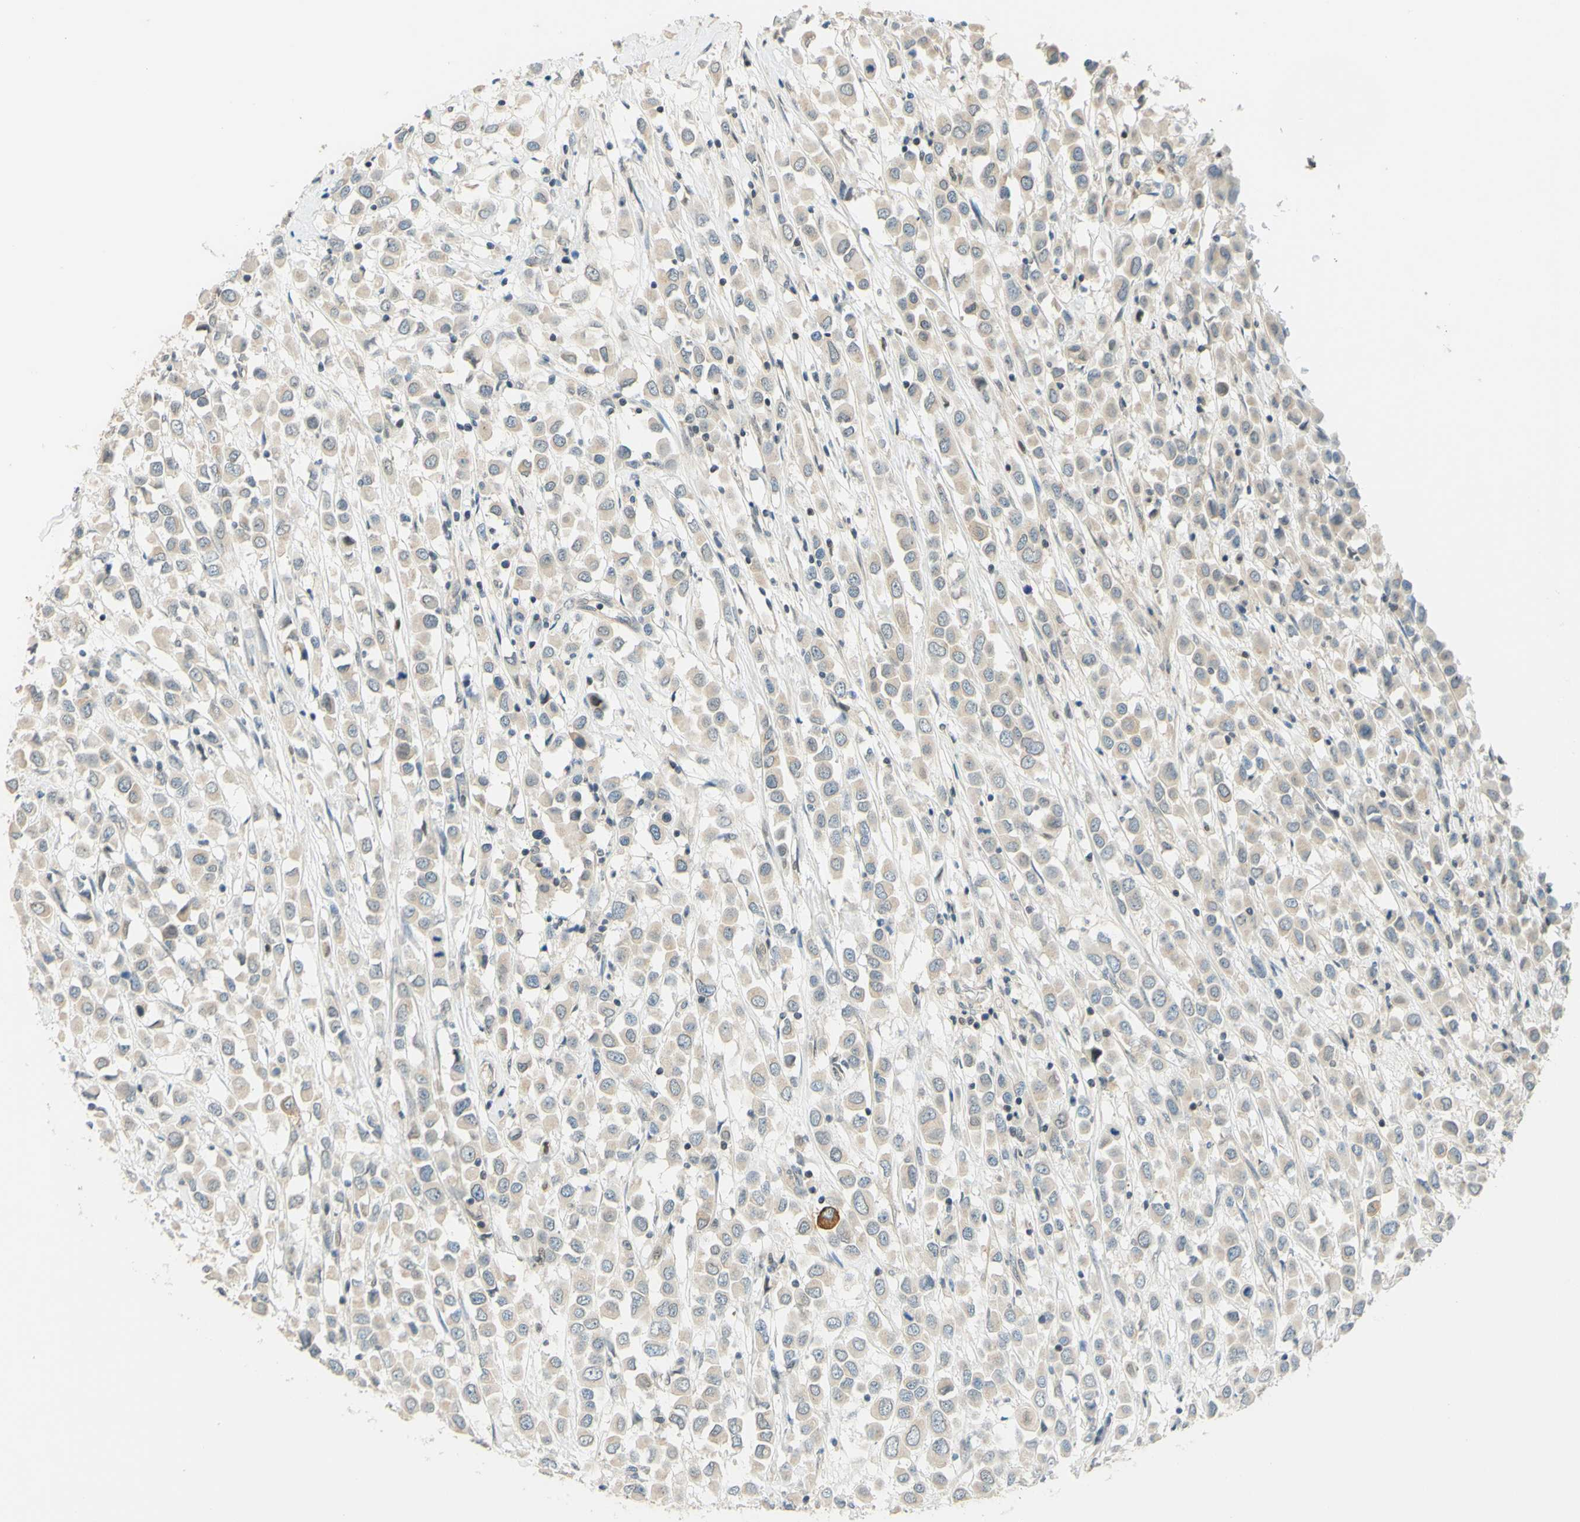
{"staining": {"intensity": "moderate", "quantity": "<25%", "location": "cytoplasmic/membranous"}, "tissue": "breast cancer", "cell_type": "Tumor cells", "image_type": "cancer", "snomed": [{"axis": "morphology", "description": "Duct carcinoma"}, {"axis": "topography", "description": "Breast"}], "caption": "Immunohistochemistry (DAB (3,3'-diaminobenzidine)) staining of breast cancer exhibits moderate cytoplasmic/membranous protein staining in about <25% of tumor cells. (DAB IHC, brown staining for protein, blue staining for nuclei).", "gene": "C2CD2L", "patient": {"sex": "female", "age": 61}}